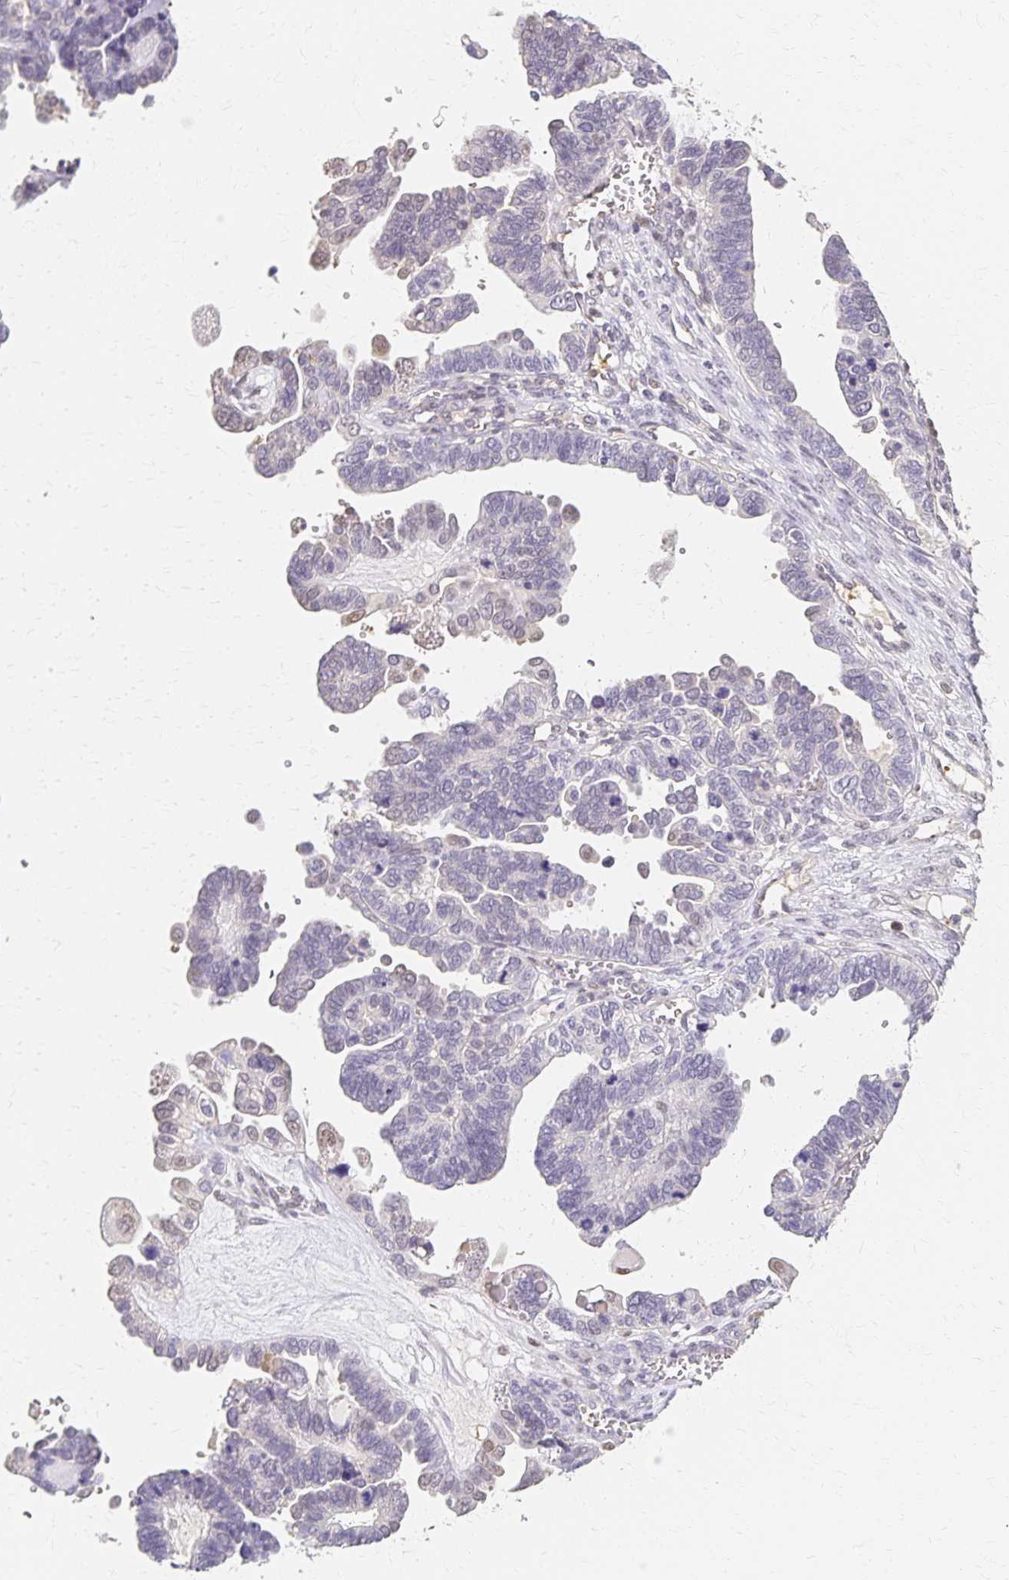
{"staining": {"intensity": "negative", "quantity": "none", "location": "none"}, "tissue": "ovarian cancer", "cell_type": "Tumor cells", "image_type": "cancer", "snomed": [{"axis": "morphology", "description": "Cystadenocarcinoma, serous, NOS"}, {"axis": "topography", "description": "Ovary"}], "caption": "Photomicrograph shows no significant protein staining in tumor cells of ovarian serous cystadenocarcinoma.", "gene": "AZGP1", "patient": {"sex": "female", "age": 51}}